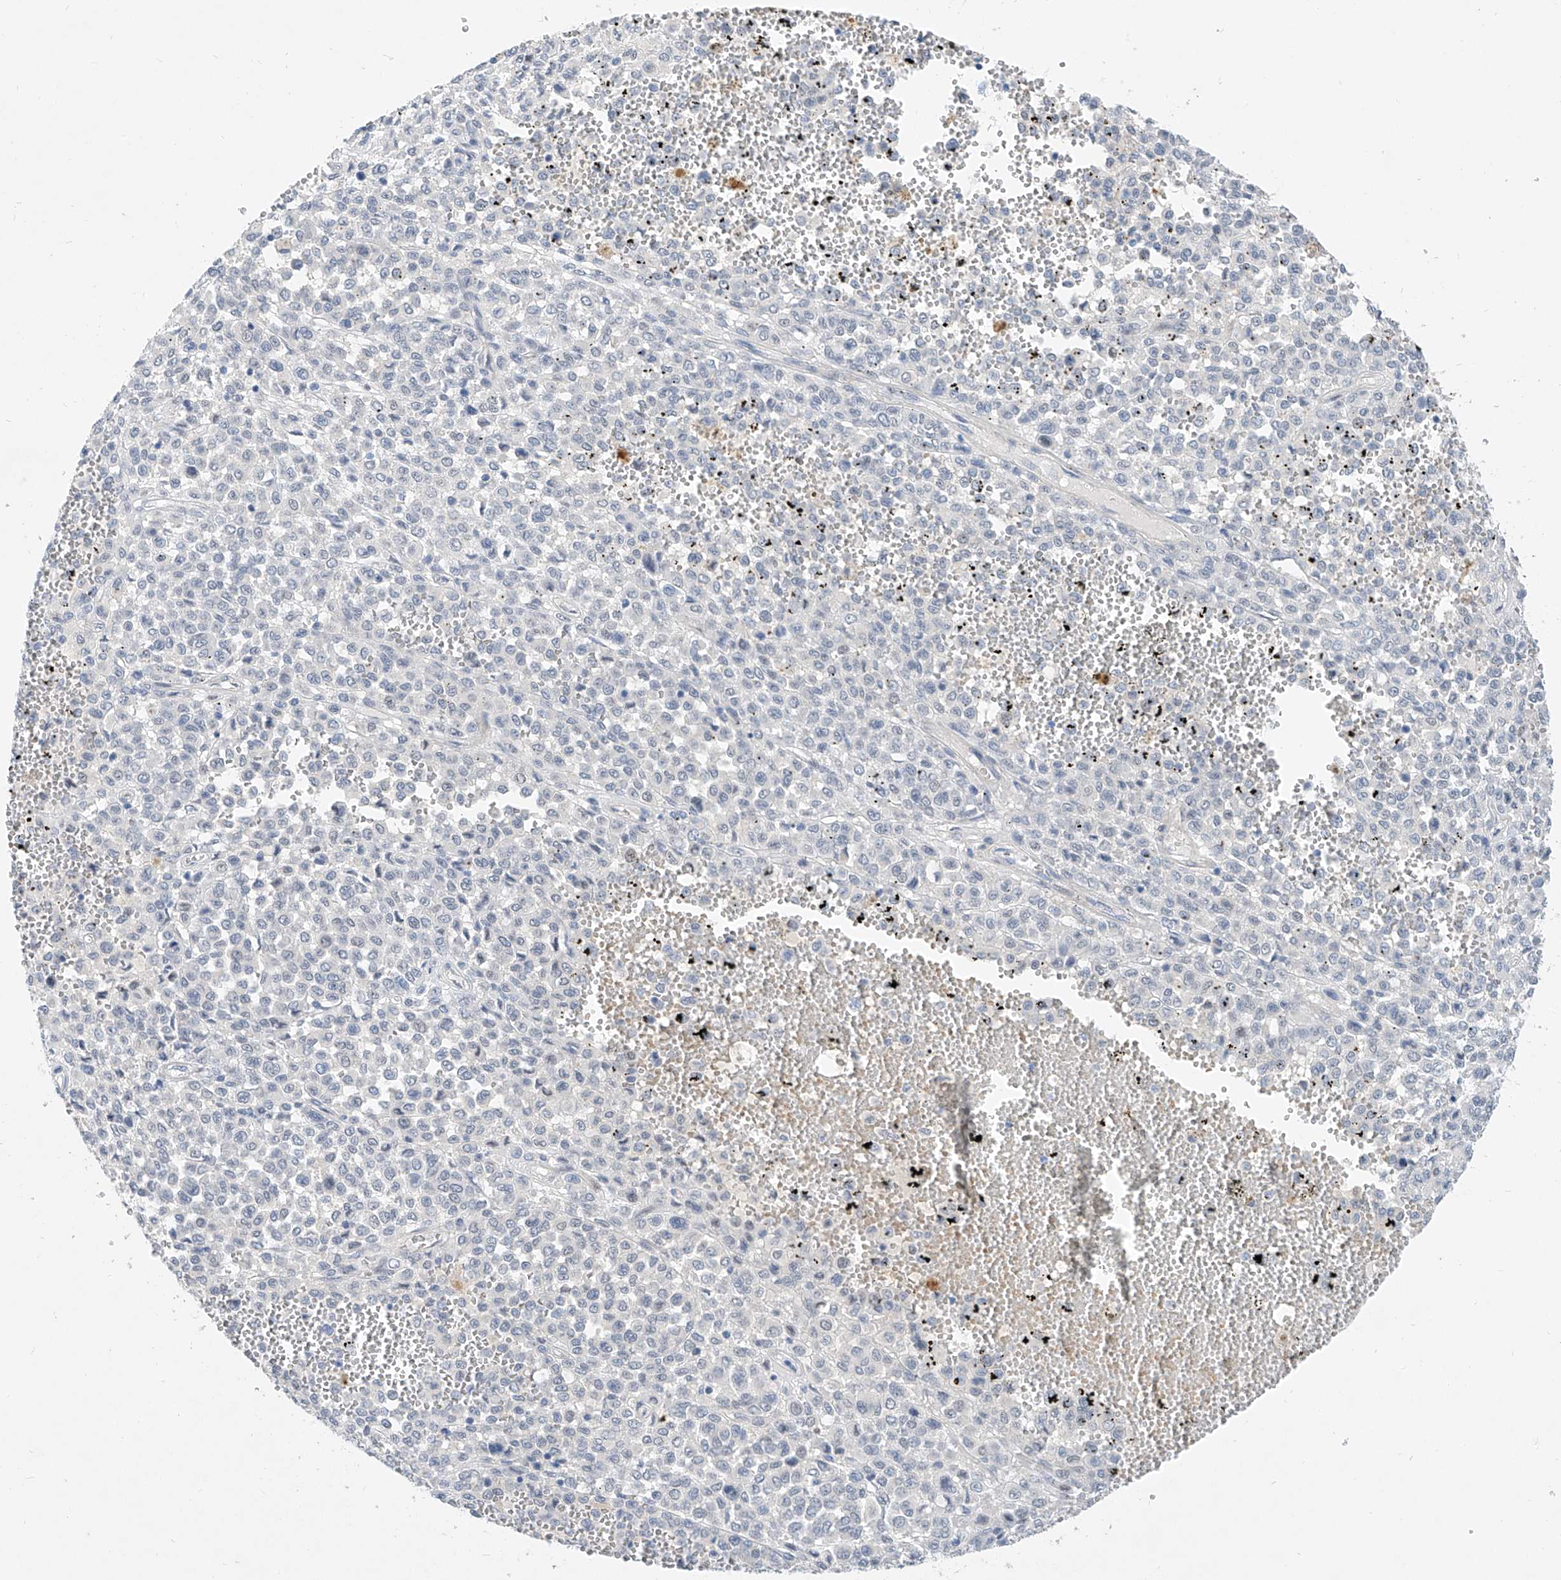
{"staining": {"intensity": "negative", "quantity": "none", "location": "none"}, "tissue": "melanoma", "cell_type": "Tumor cells", "image_type": "cancer", "snomed": [{"axis": "morphology", "description": "Malignant melanoma, Metastatic site"}, {"axis": "topography", "description": "Pancreas"}], "caption": "There is no significant staining in tumor cells of malignant melanoma (metastatic site).", "gene": "BPTF", "patient": {"sex": "female", "age": 30}}